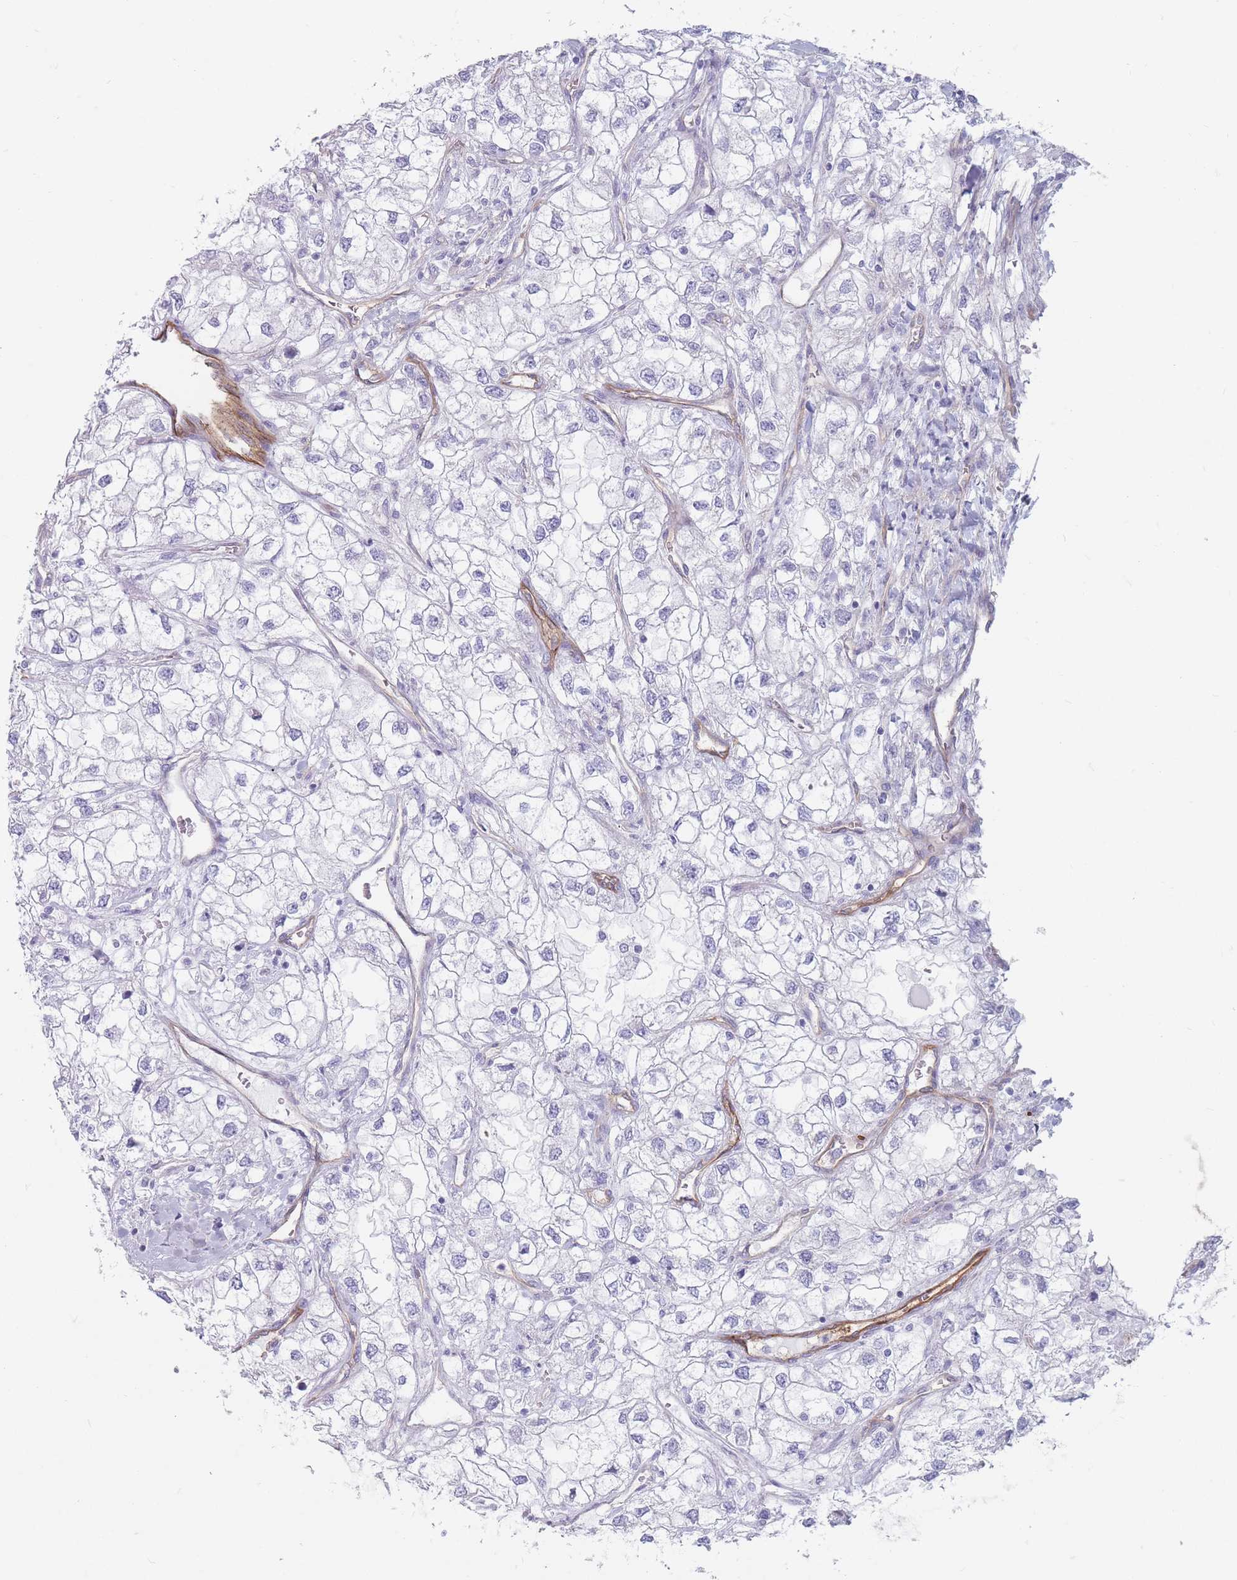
{"staining": {"intensity": "negative", "quantity": "none", "location": "none"}, "tissue": "renal cancer", "cell_type": "Tumor cells", "image_type": "cancer", "snomed": [{"axis": "morphology", "description": "Adenocarcinoma, NOS"}, {"axis": "topography", "description": "Kidney"}], "caption": "Renal cancer was stained to show a protein in brown. There is no significant expression in tumor cells.", "gene": "PLPP1", "patient": {"sex": "male", "age": 59}}